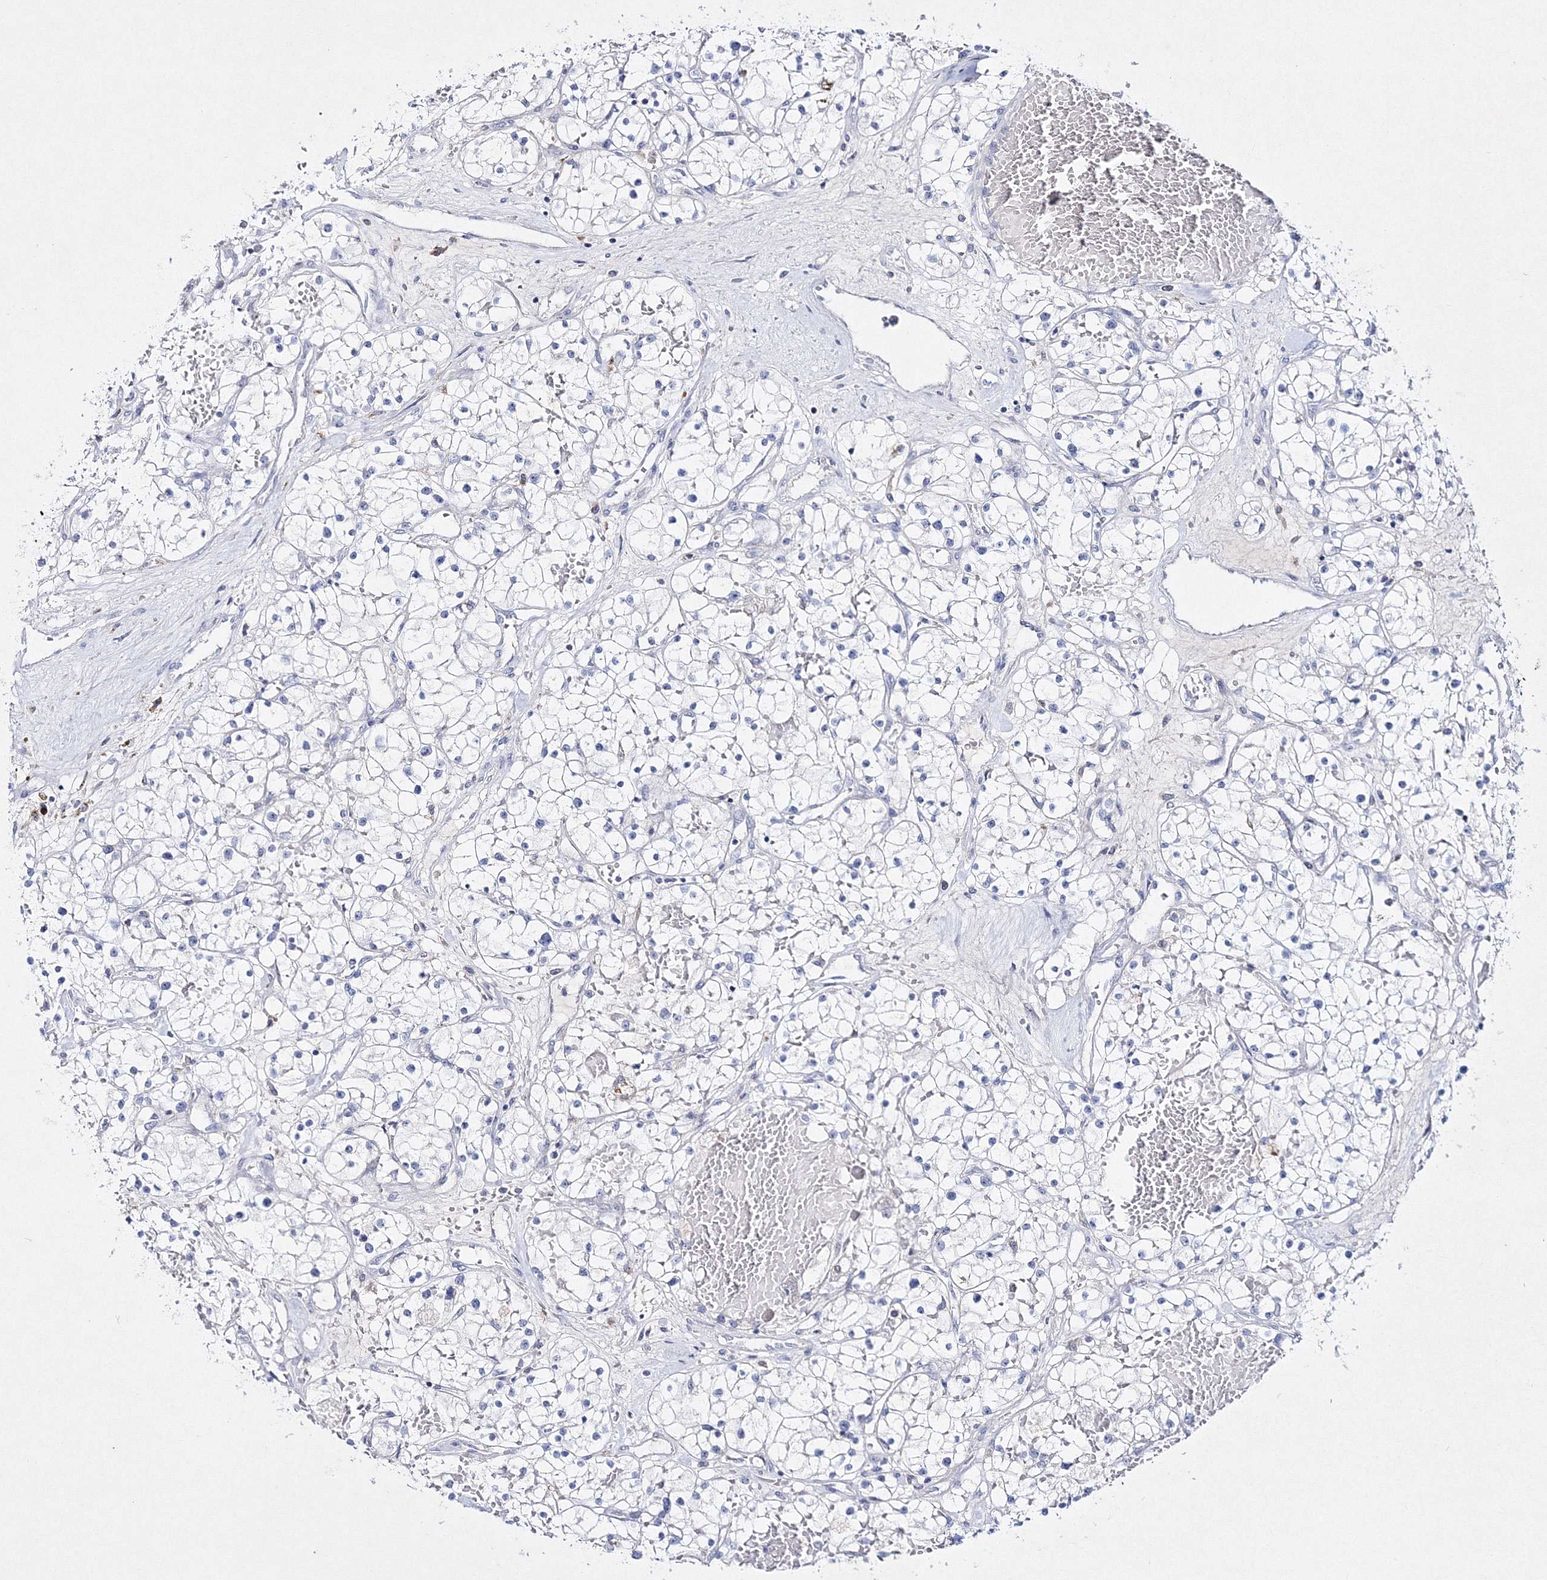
{"staining": {"intensity": "negative", "quantity": "none", "location": "none"}, "tissue": "renal cancer", "cell_type": "Tumor cells", "image_type": "cancer", "snomed": [{"axis": "morphology", "description": "Normal tissue, NOS"}, {"axis": "morphology", "description": "Adenocarcinoma, NOS"}, {"axis": "topography", "description": "Kidney"}], "caption": "A high-resolution photomicrograph shows IHC staining of adenocarcinoma (renal), which shows no significant expression in tumor cells.", "gene": "NEU4", "patient": {"sex": "male", "age": 68}}